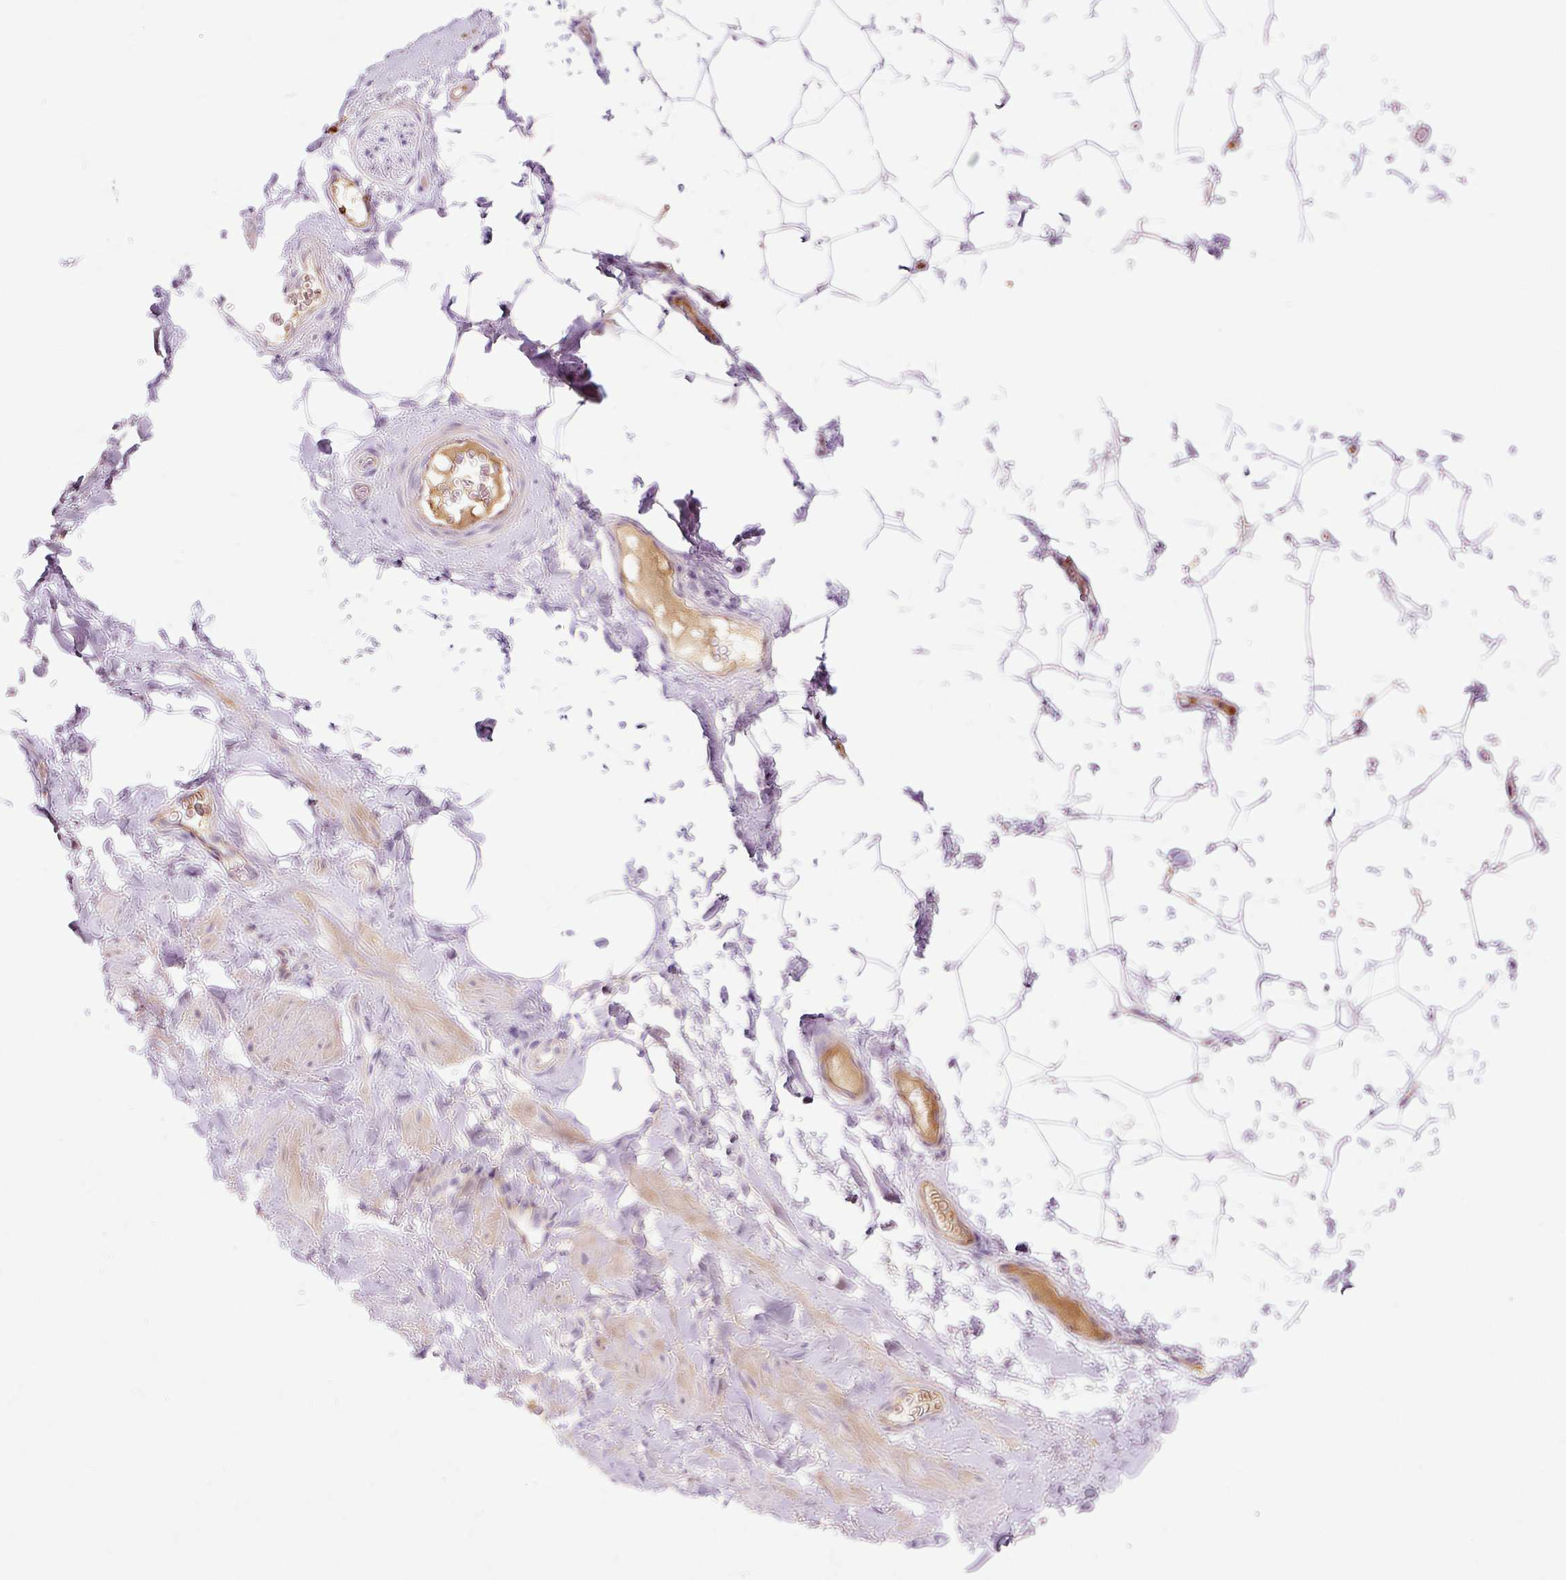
{"staining": {"intensity": "negative", "quantity": "none", "location": "none"}, "tissue": "adipose tissue", "cell_type": "Adipocytes", "image_type": "normal", "snomed": [{"axis": "morphology", "description": "Normal tissue, NOS"}, {"axis": "topography", "description": "Vascular tissue"}, {"axis": "topography", "description": "Peripheral nerve tissue"}], "caption": "High power microscopy micrograph of an immunohistochemistry (IHC) histopathology image of unremarkable adipose tissue, revealing no significant positivity in adipocytes. (Immunohistochemistry (ihc), brightfield microscopy, high magnification).", "gene": "DCTN4", "patient": {"sex": "male", "age": 41}}